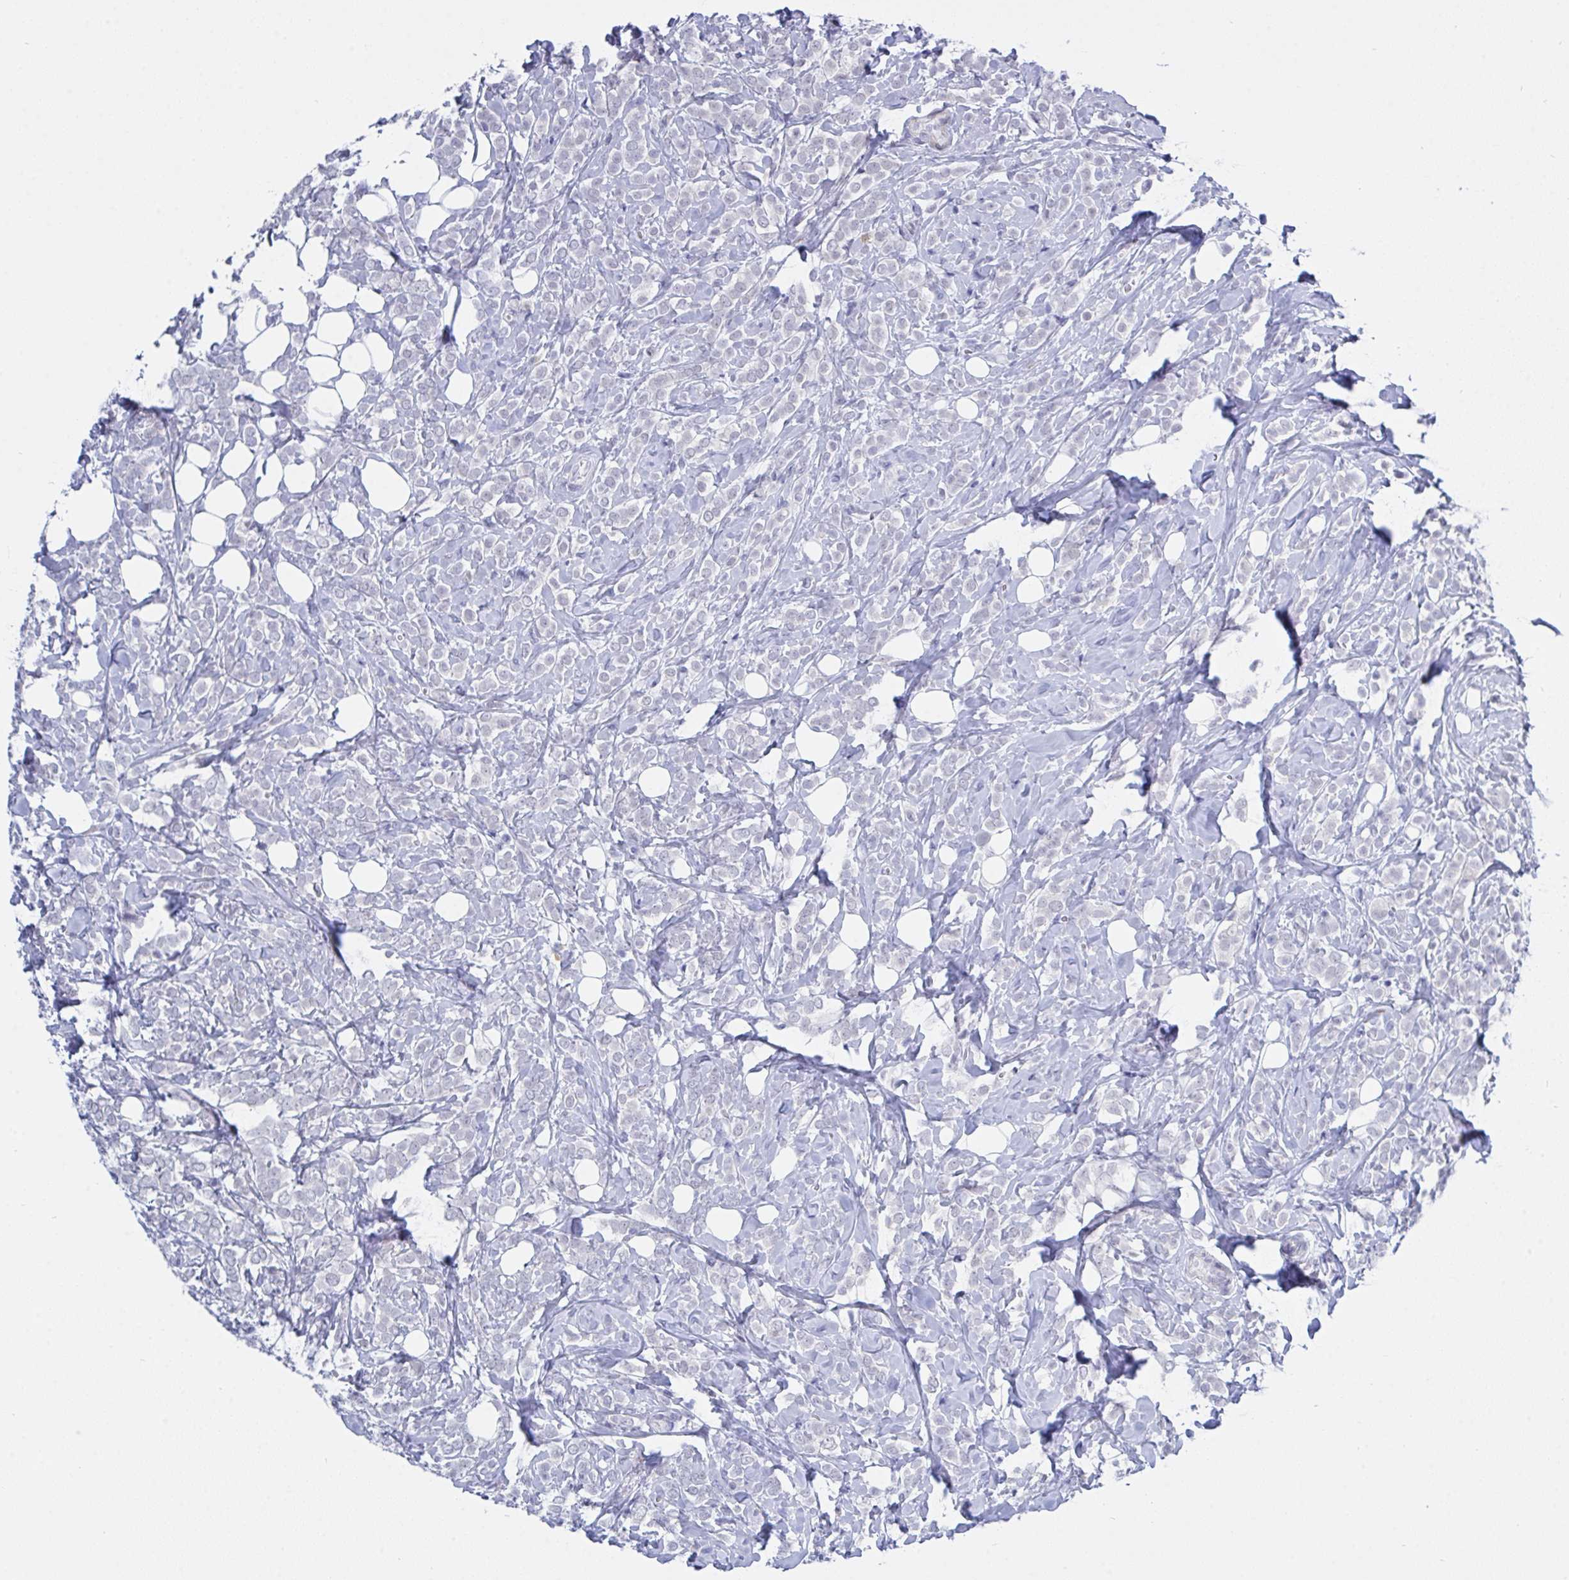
{"staining": {"intensity": "negative", "quantity": "none", "location": "none"}, "tissue": "breast cancer", "cell_type": "Tumor cells", "image_type": "cancer", "snomed": [{"axis": "morphology", "description": "Lobular carcinoma"}, {"axis": "topography", "description": "Breast"}], "caption": "This is a image of IHC staining of breast cancer (lobular carcinoma), which shows no positivity in tumor cells.", "gene": "FBXL22", "patient": {"sex": "female", "age": 49}}